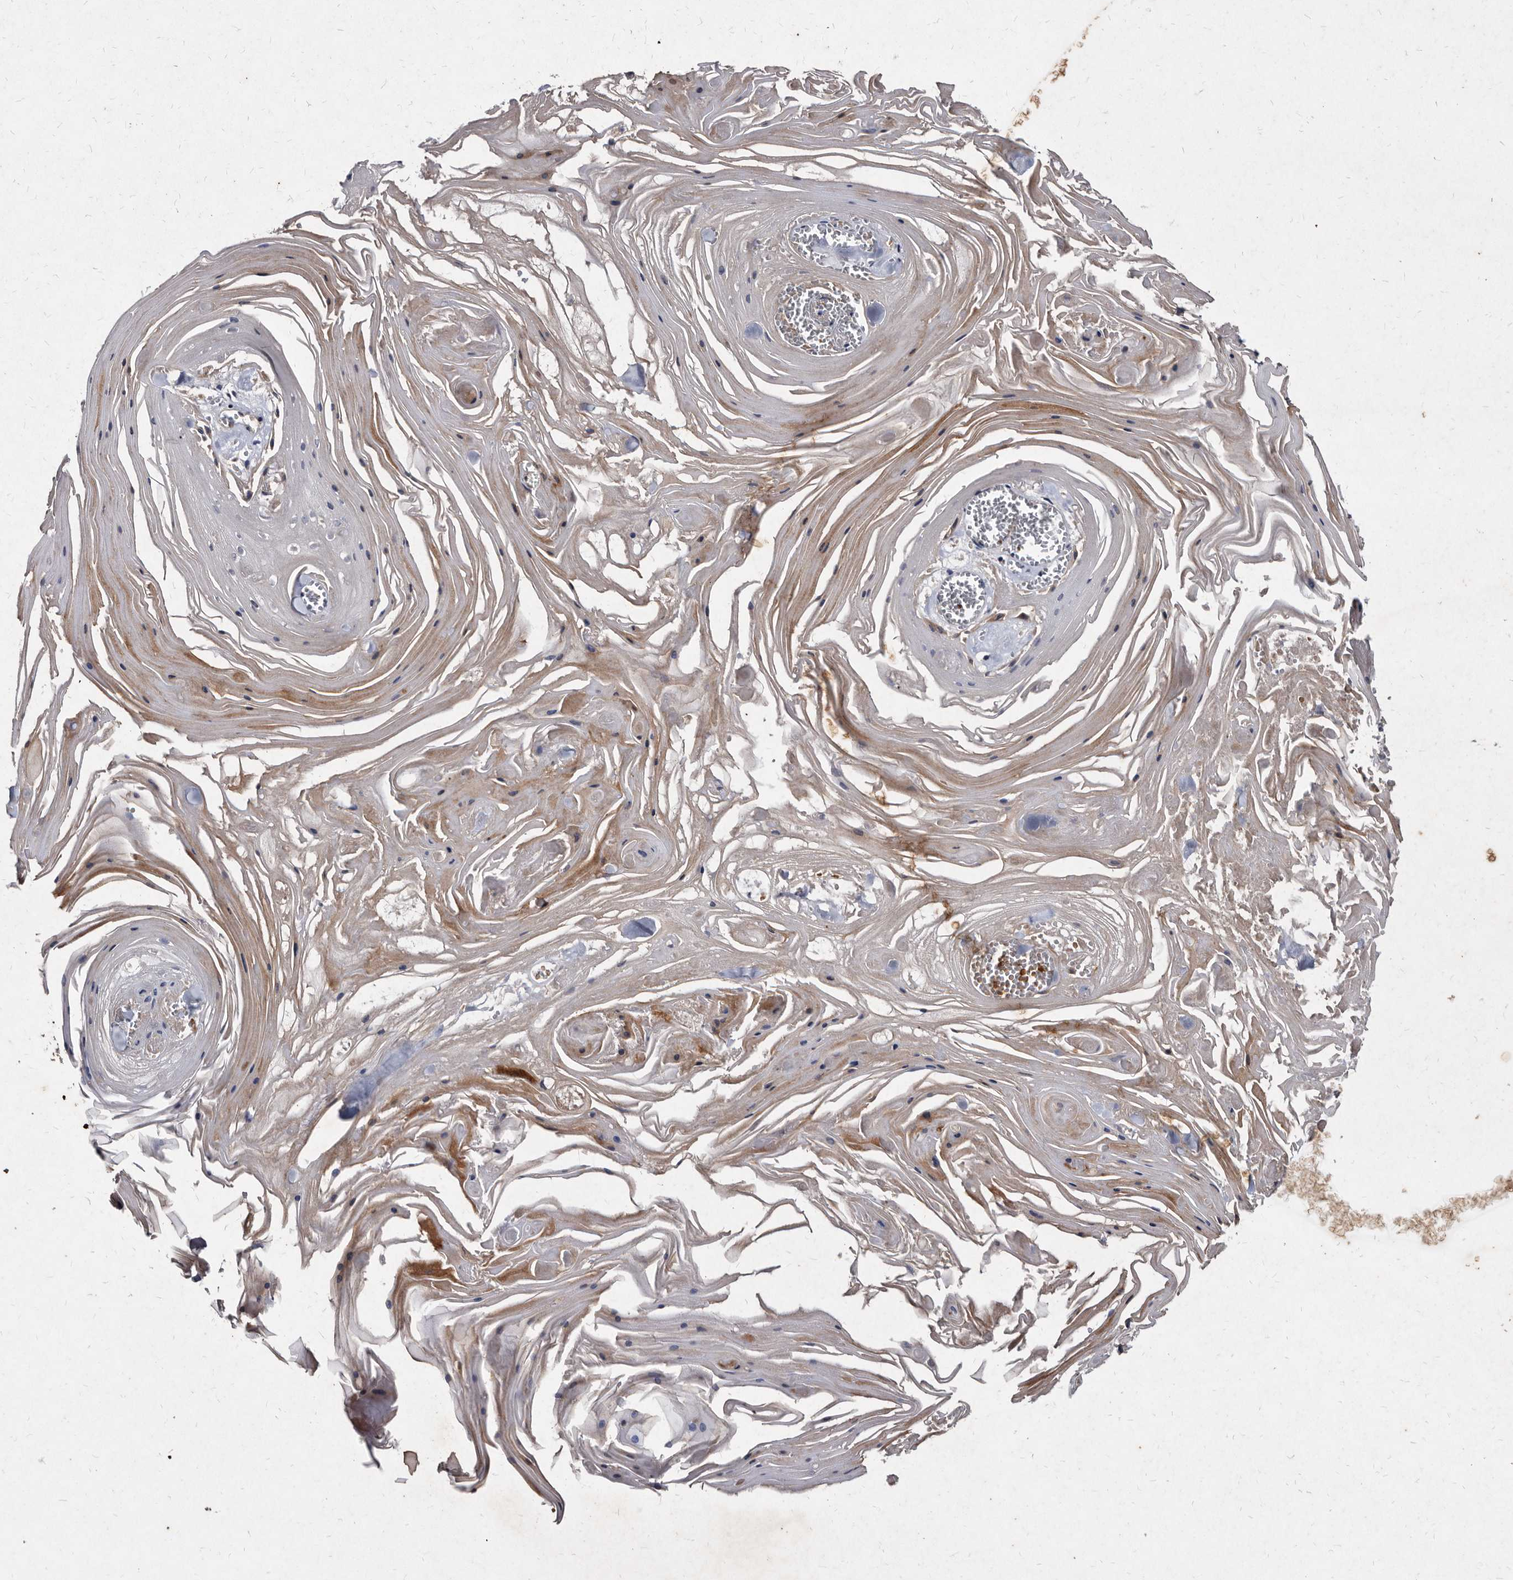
{"staining": {"intensity": "weak", "quantity": "25%-75%", "location": "cytoplasmic/membranous"}, "tissue": "skin cancer", "cell_type": "Tumor cells", "image_type": "cancer", "snomed": [{"axis": "morphology", "description": "Squamous cell carcinoma, NOS"}, {"axis": "topography", "description": "Skin"}], "caption": "Tumor cells reveal low levels of weak cytoplasmic/membranous expression in approximately 25%-75% of cells in human skin cancer (squamous cell carcinoma).", "gene": "YPEL3", "patient": {"sex": "male", "age": 74}}